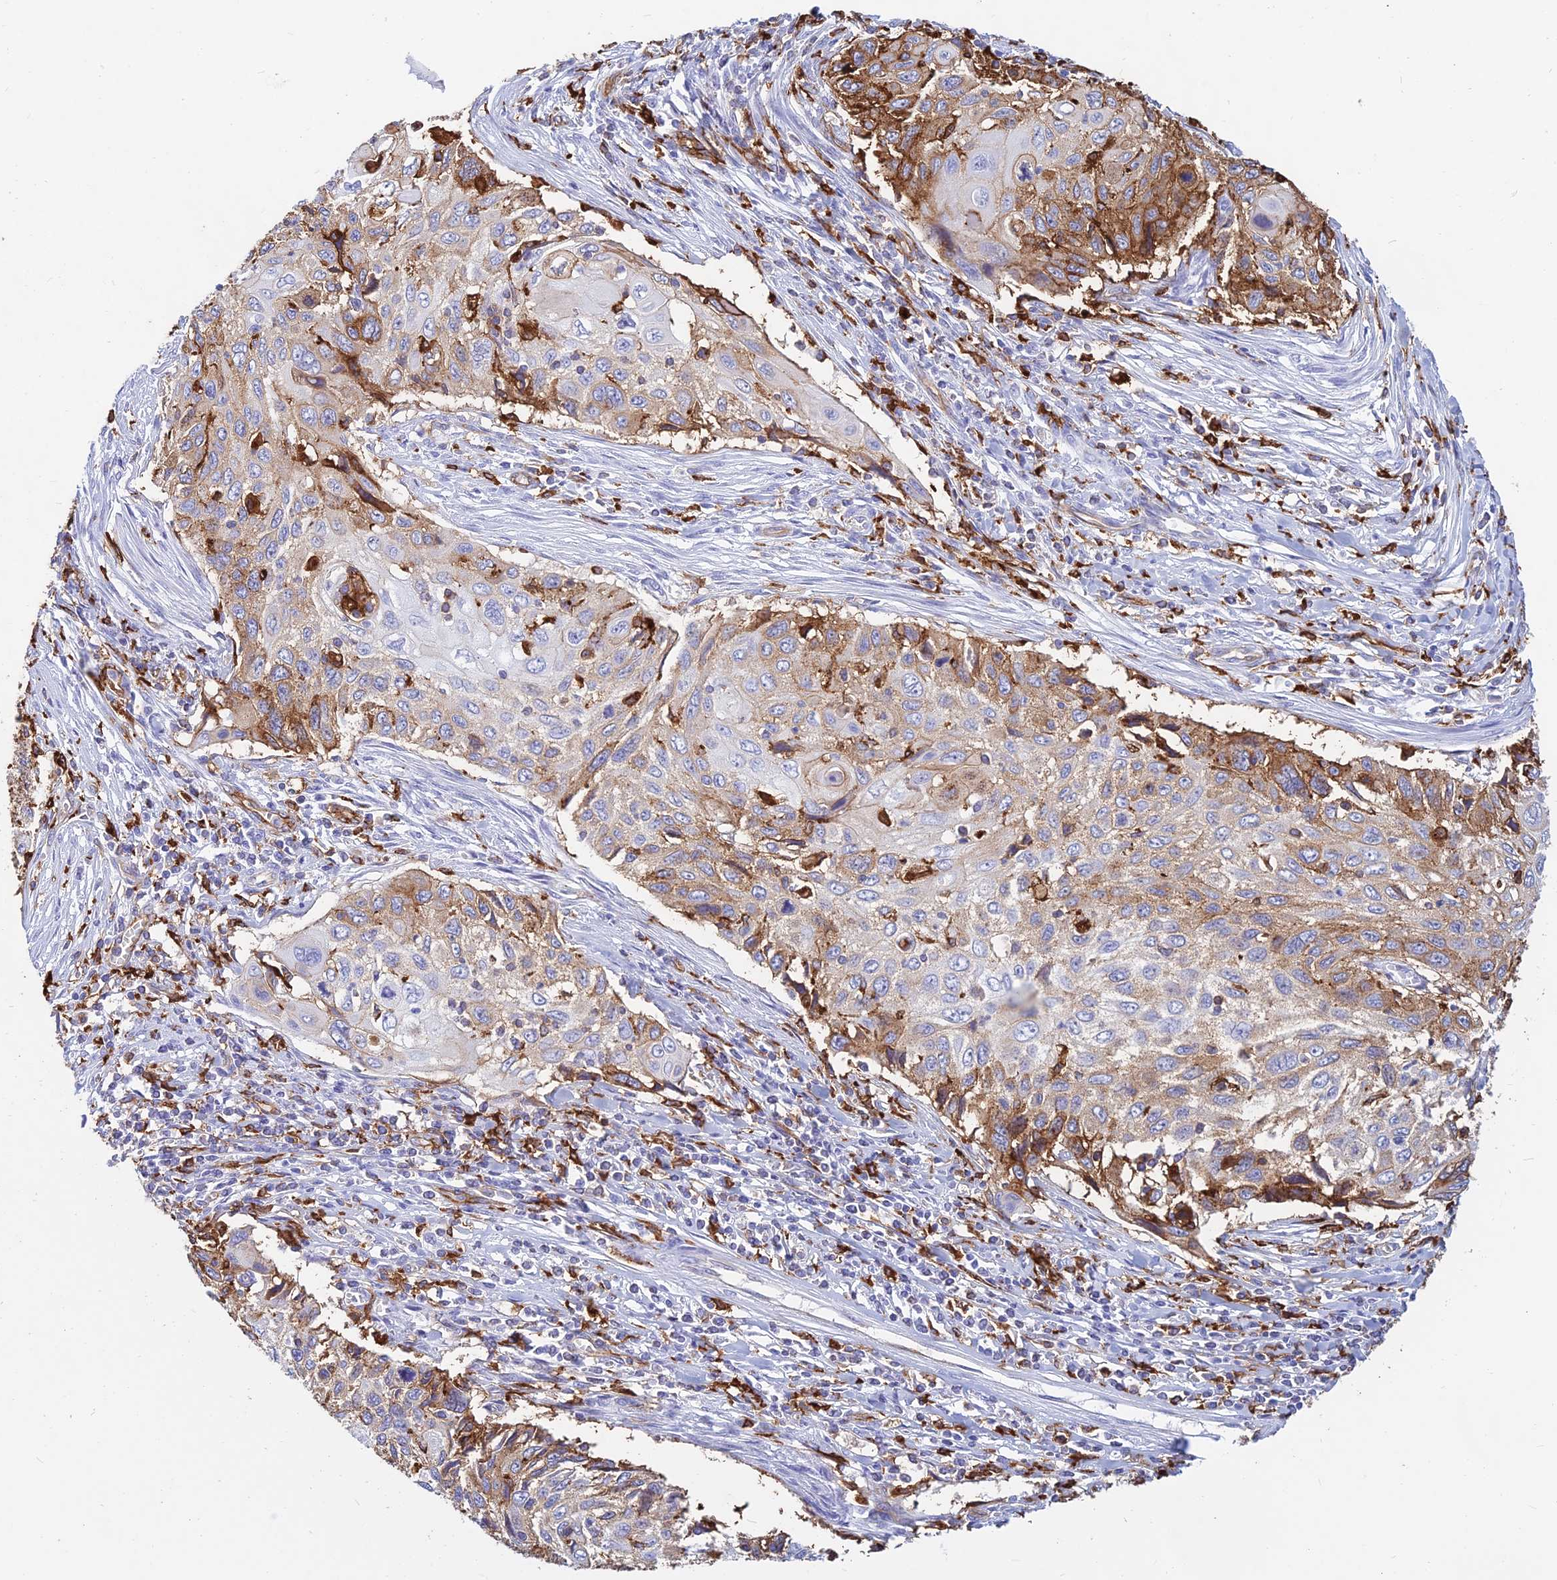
{"staining": {"intensity": "moderate", "quantity": "25%-75%", "location": "cytoplasmic/membranous"}, "tissue": "cervical cancer", "cell_type": "Tumor cells", "image_type": "cancer", "snomed": [{"axis": "morphology", "description": "Squamous cell carcinoma, NOS"}, {"axis": "topography", "description": "Cervix"}], "caption": "DAB (3,3'-diaminobenzidine) immunohistochemical staining of cervical cancer exhibits moderate cytoplasmic/membranous protein expression in approximately 25%-75% of tumor cells. Ihc stains the protein in brown and the nuclei are stained blue.", "gene": "HLA-DRB1", "patient": {"sex": "female", "age": 70}}